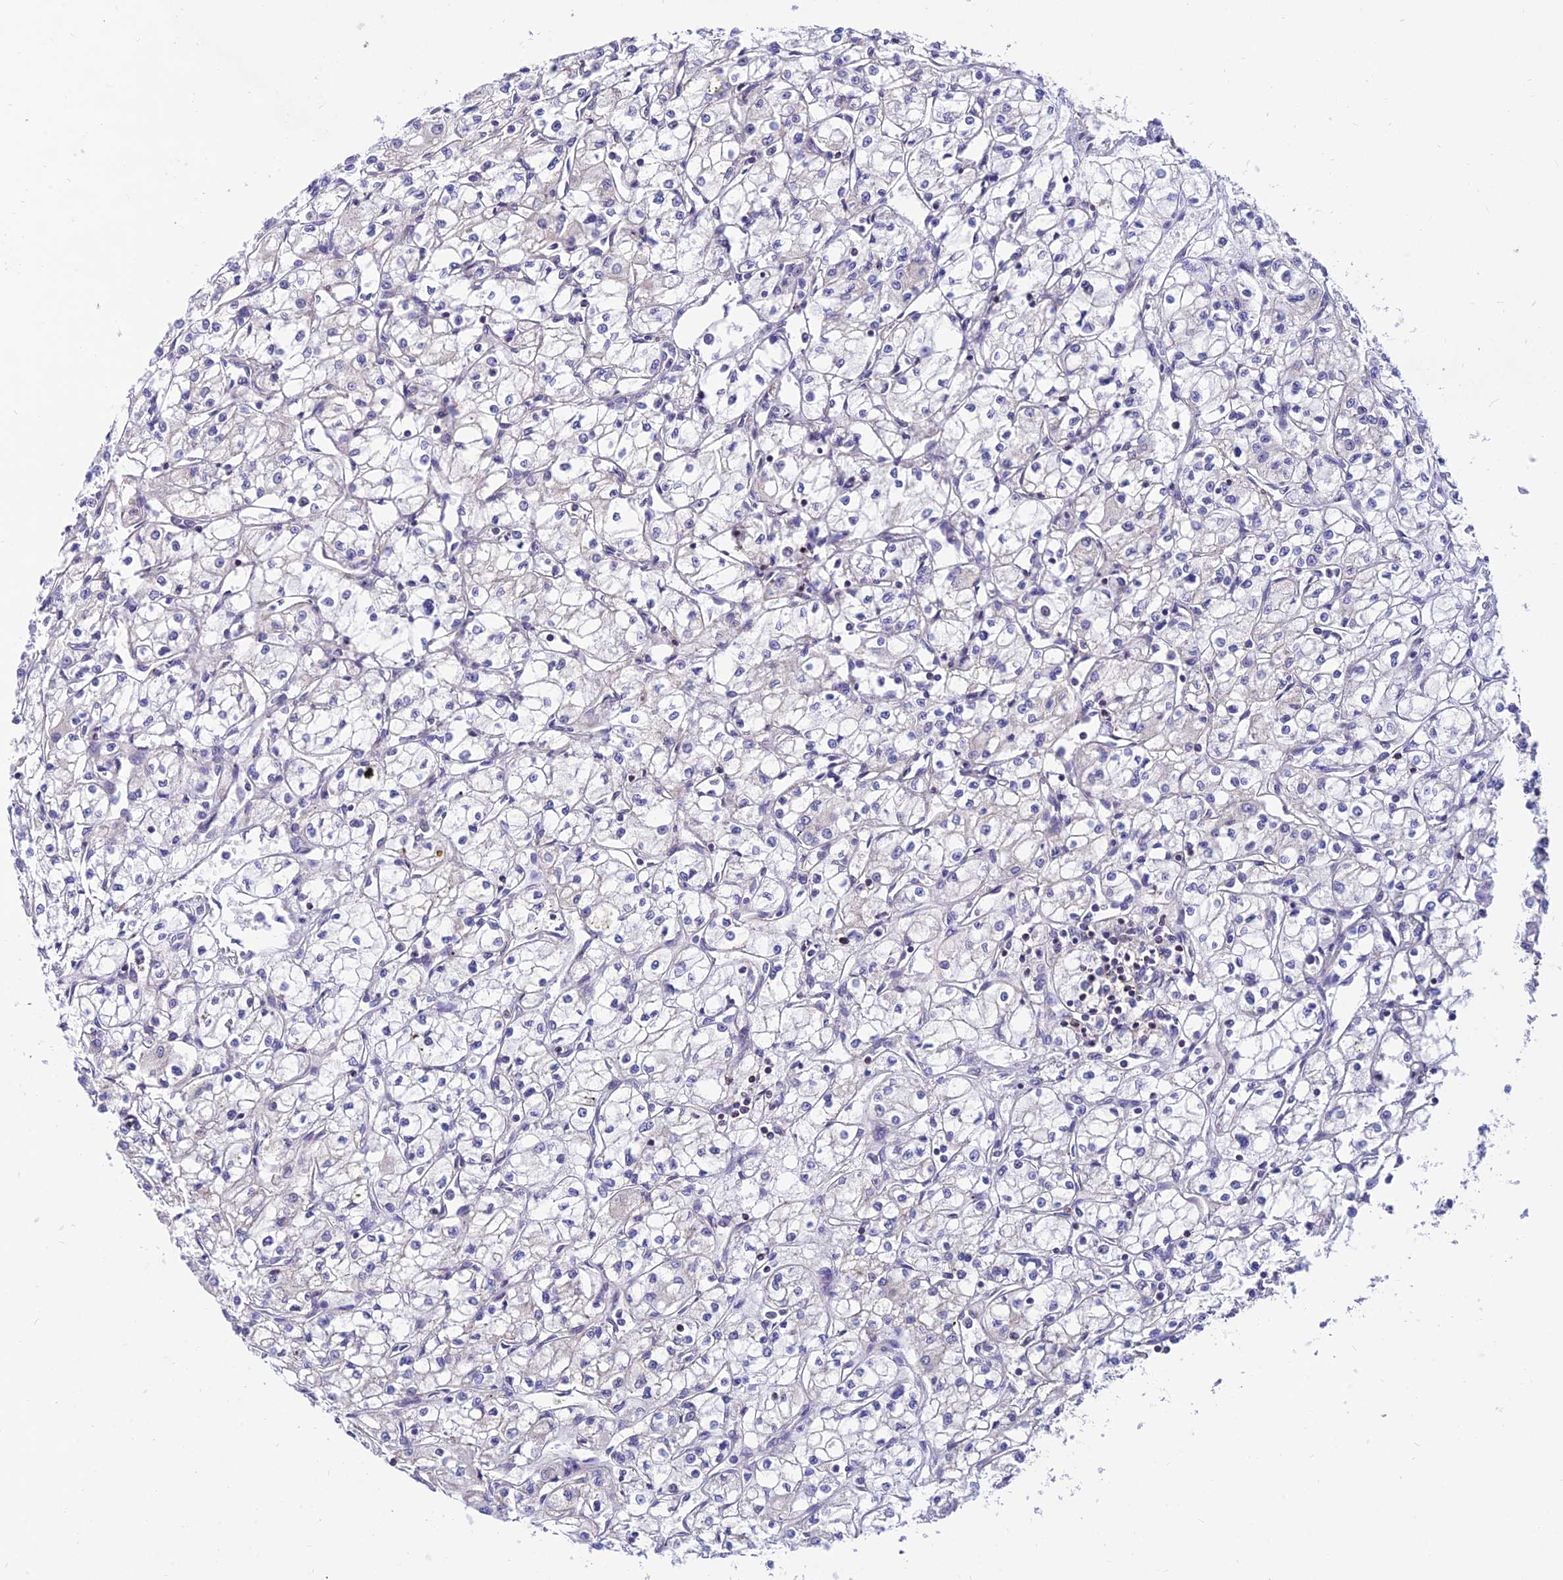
{"staining": {"intensity": "negative", "quantity": "none", "location": "none"}, "tissue": "renal cancer", "cell_type": "Tumor cells", "image_type": "cancer", "snomed": [{"axis": "morphology", "description": "Adenocarcinoma, NOS"}, {"axis": "topography", "description": "Kidney"}], "caption": "Adenocarcinoma (renal) was stained to show a protein in brown. There is no significant positivity in tumor cells.", "gene": "C6orf132", "patient": {"sex": "male", "age": 59}}